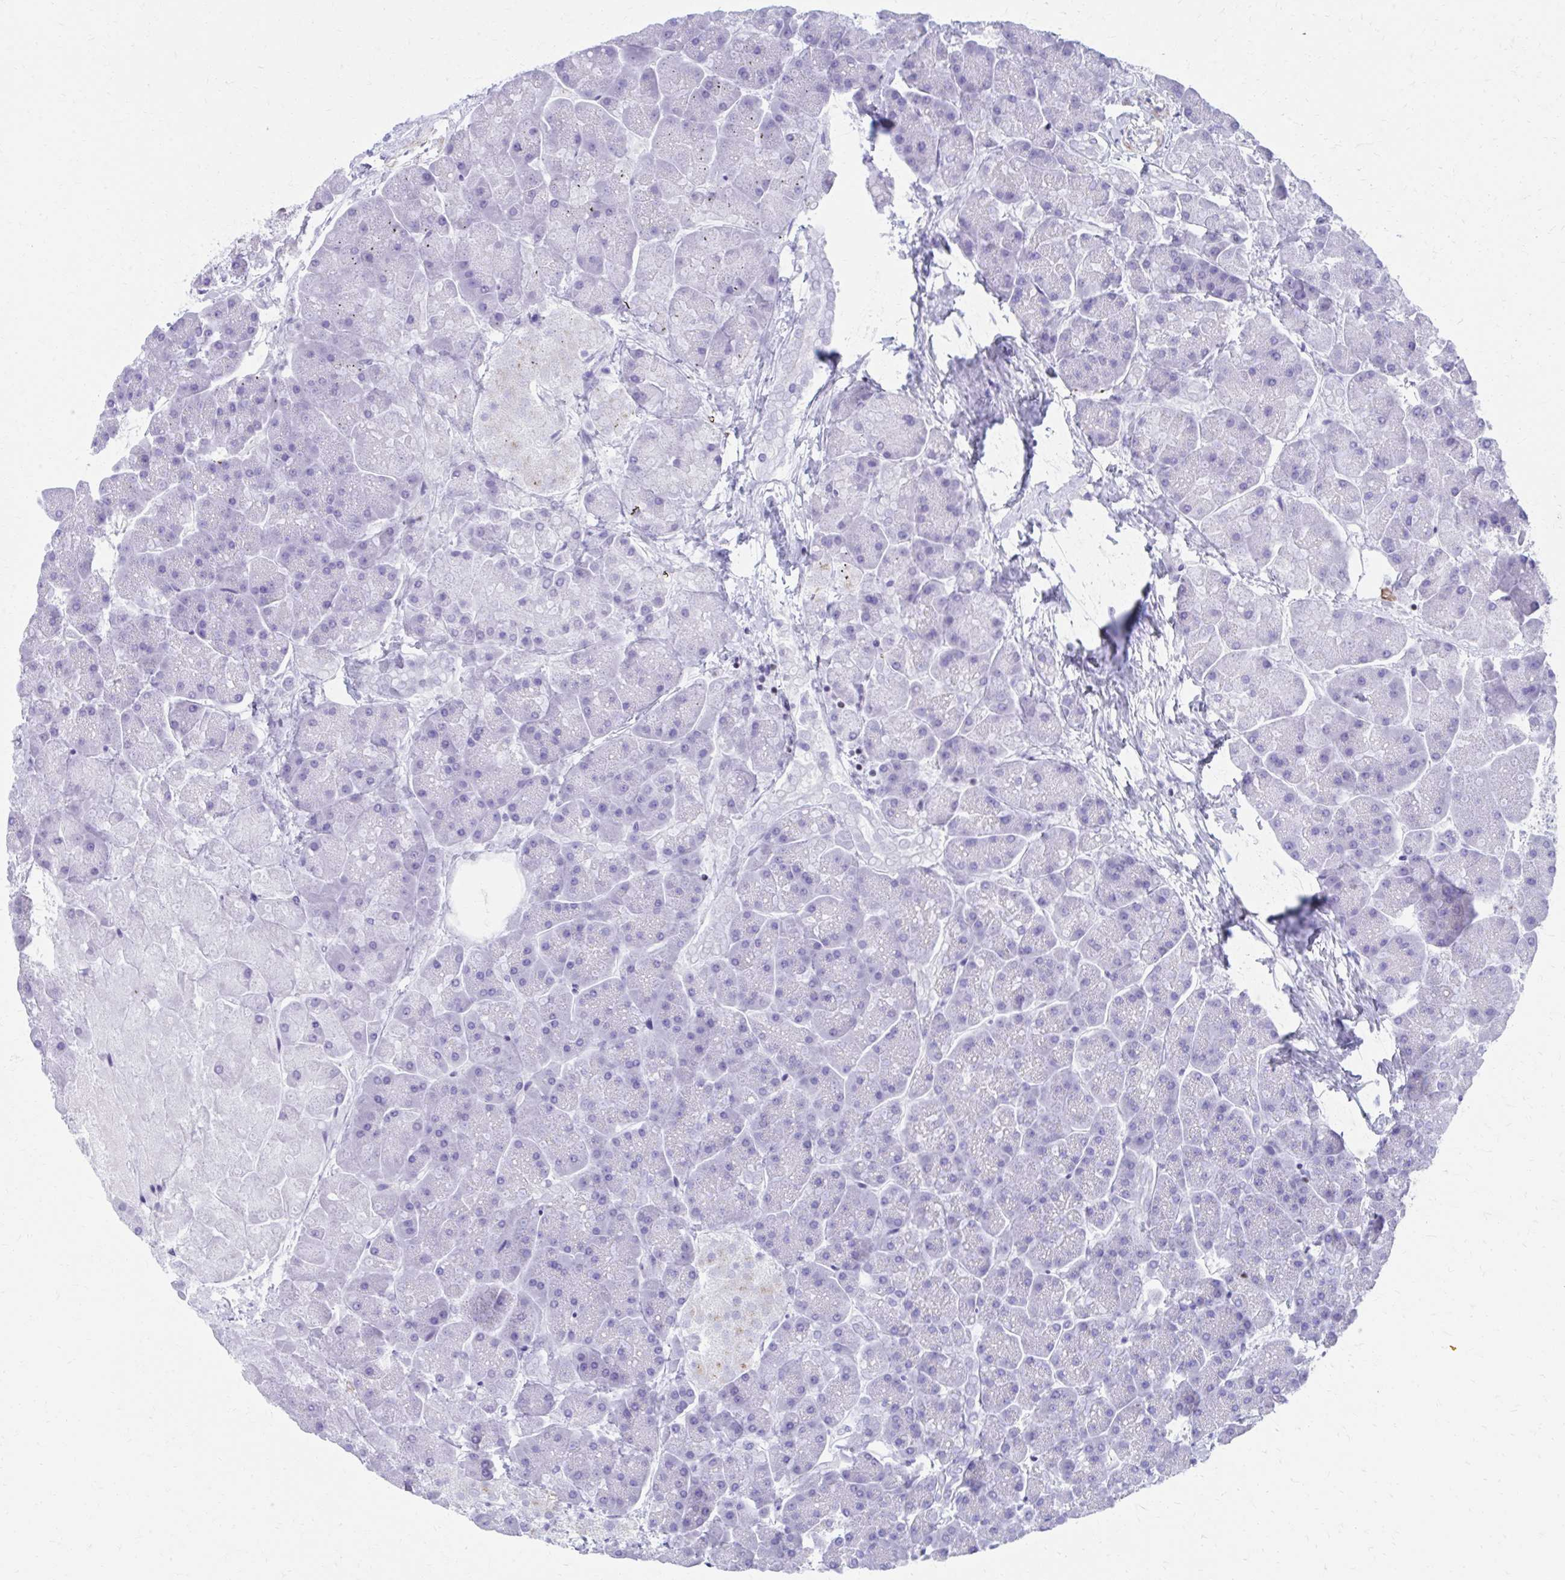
{"staining": {"intensity": "negative", "quantity": "none", "location": "none"}, "tissue": "pancreas", "cell_type": "Exocrine glandular cells", "image_type": "normal", "snomed": [{"axis": "morphology", "description": "Normal tissue, NOS"}, {"axis": "topography", "description": "Pancreas"}, {"axis": "topography", "description": "Peripheral nerve tissue"}], "caption": "Immunohistochemistry micrograph of normal pancreas stained for a protein (brown), which exhibits no positivity in exocrine glandular cells. (Stains: DAB immunohistochemistry with hematoxylin counter stain, Microscopy: brightfield microscopy at high magnification).", "gene": "RUNX3", "patient": {"sex": "male", "age": 54}}